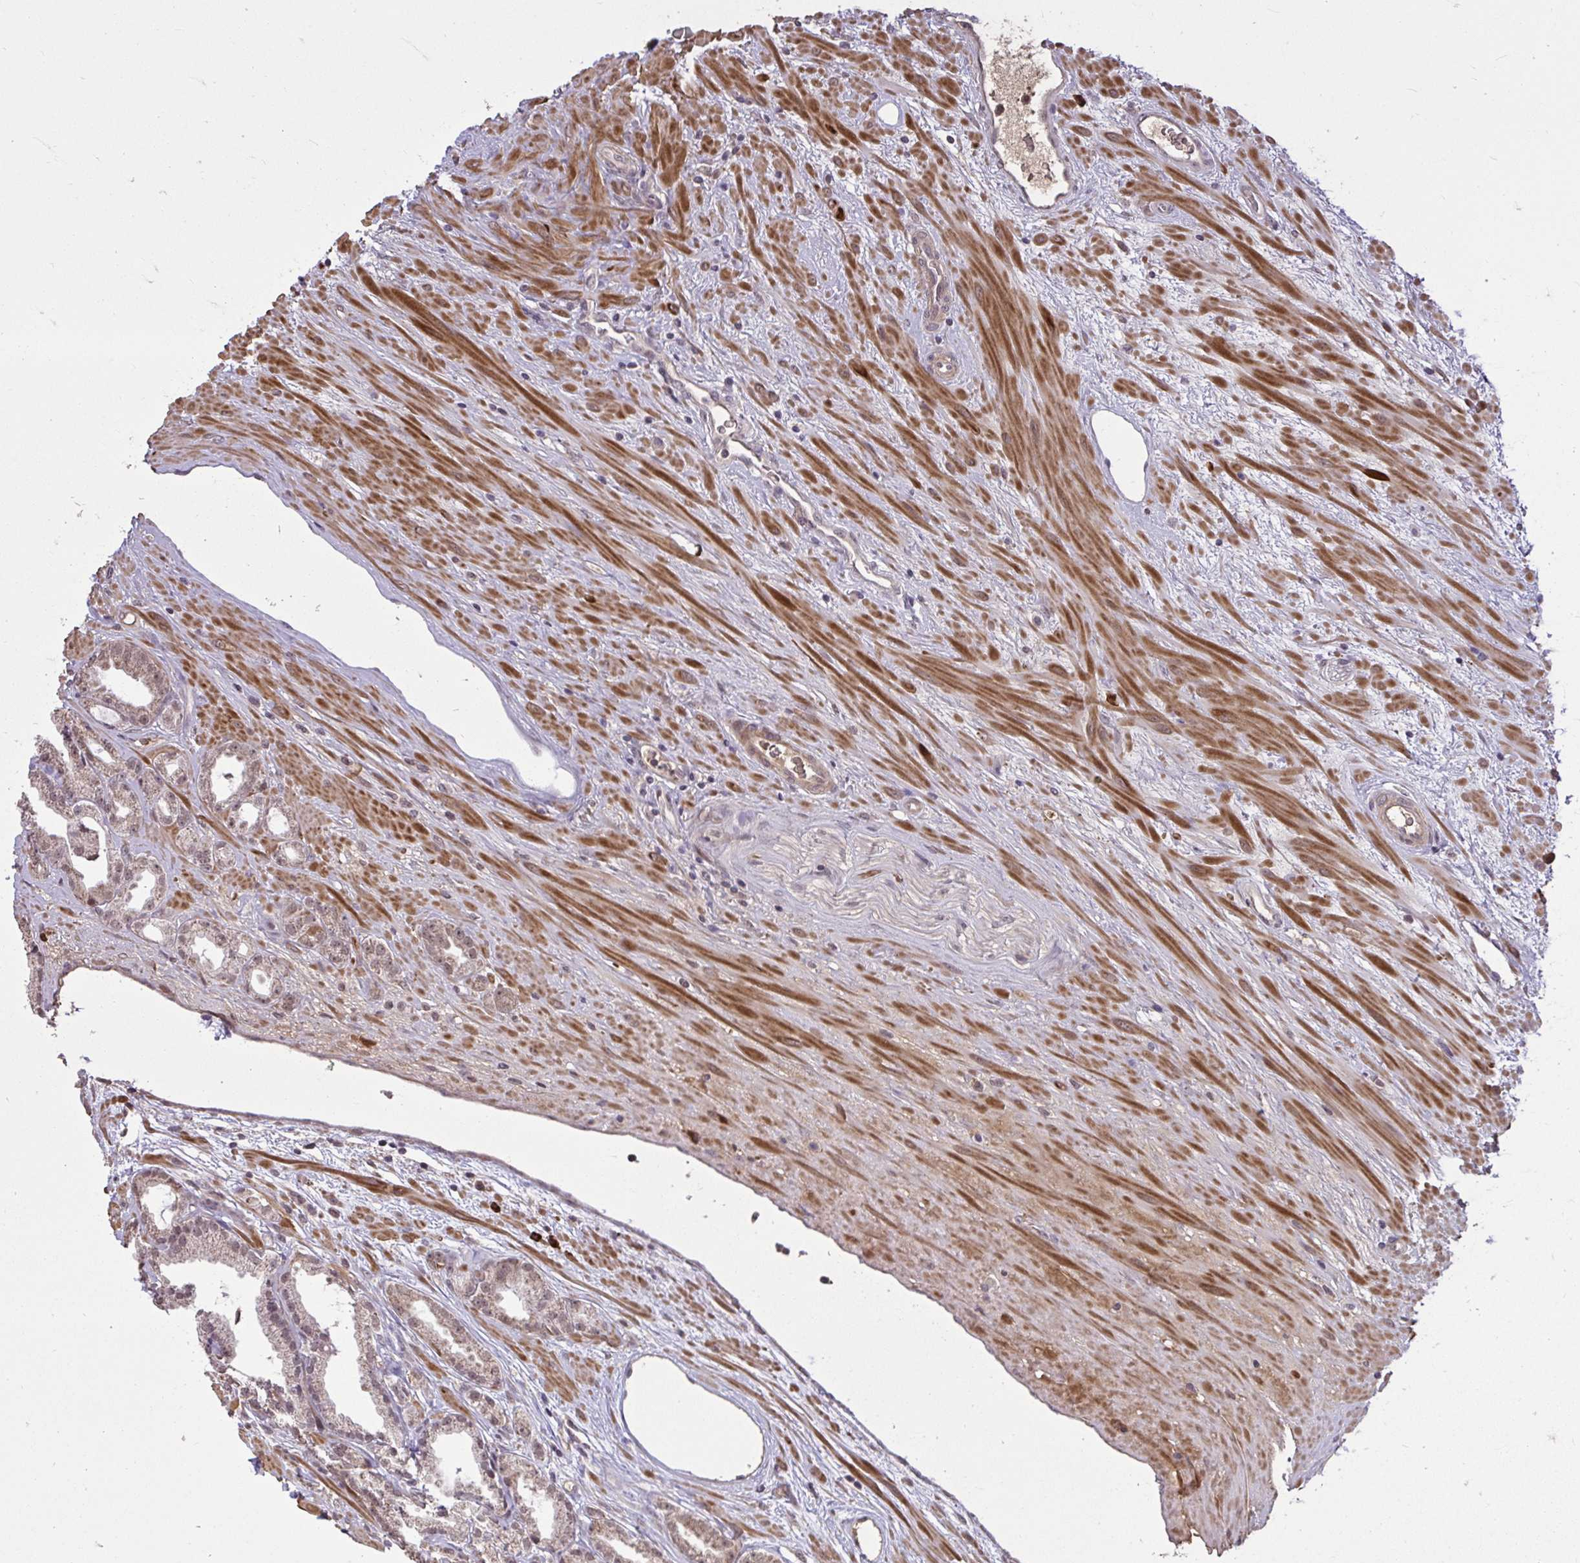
{"staining": {"intensity": "moderate", "quantity": "25%-75%", "location": "cytoplasmic/membranous,nuclear"}, "tissue": "prostate cancer", "cell_type": "Tumor cells", "image_type": "cancer", "snomed": [{"axis": "morphology", "description": "Adenocarcinoma, Low grade"}, {"axis": "topography", "description": "Prostate"}], "caption": "Human prostate low-grade adenocarcinoma stained with a protein marker displays moderate staining in tumor cells.", "gene": "ZSCAN9", "patient": {"sex": "male", "age": 61}}